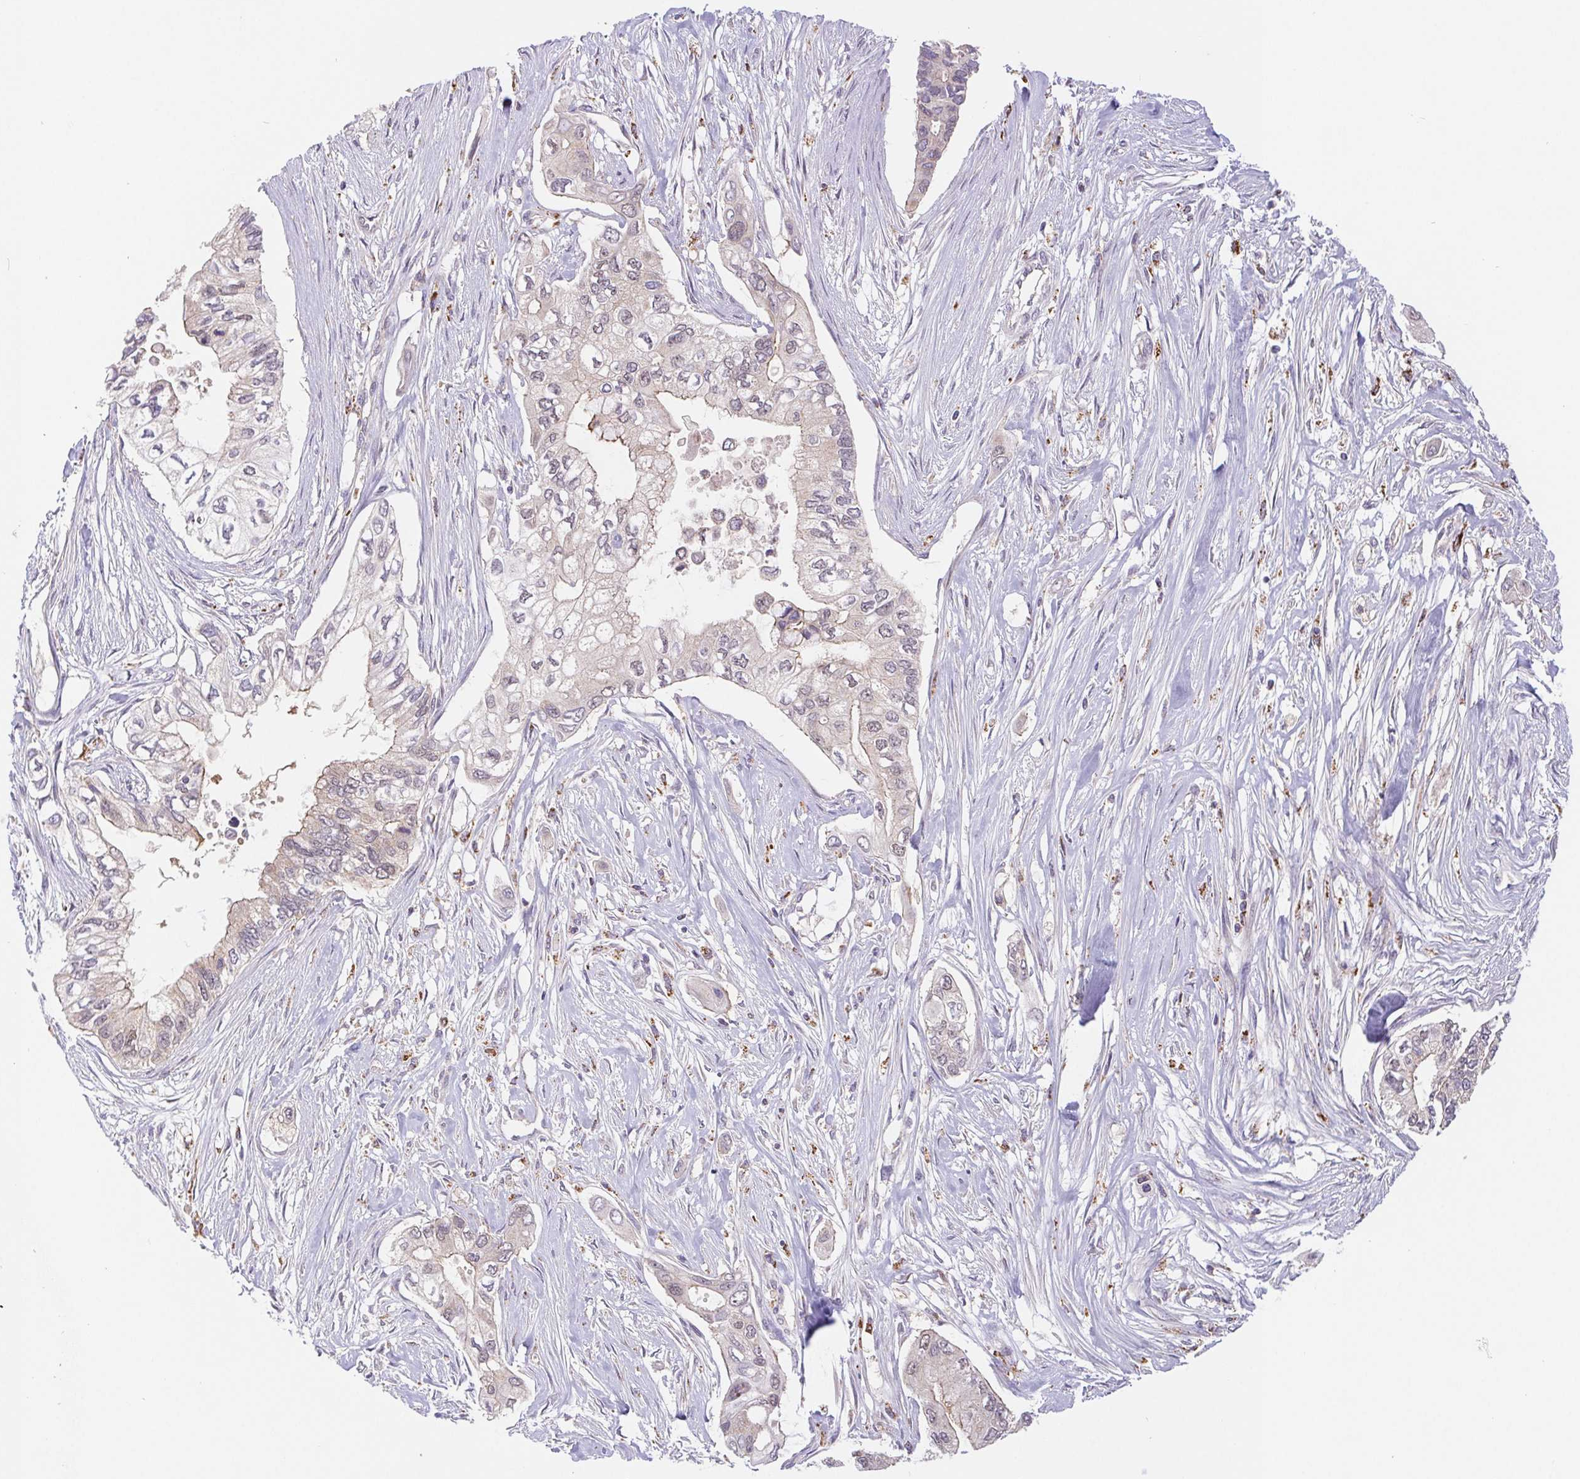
{"staining": {"intensity": "weak", "quantity": "<25%", "location": "cytoplasmic/membranous"}, "tissue": "pancreatic cancer", "cell_type": "Tumor cells", "image_type": "cancer", "snomed": [{"axis": "morphology", "description": "Adenocarcinoma, NOS"}, {"axis": "topography", "description": "Pancreas"}], "caption": "The immunohistochemistry (IHC) histopathology image has no significant expression in tumor cells of pancreatic adenocarcinoma tissue. The staining is performed using DAB brown chromogen with nuclei counter-stained in using hematoxylin.", "gene": "EMC6", "patient": {"sex": "female", "age": 63}}